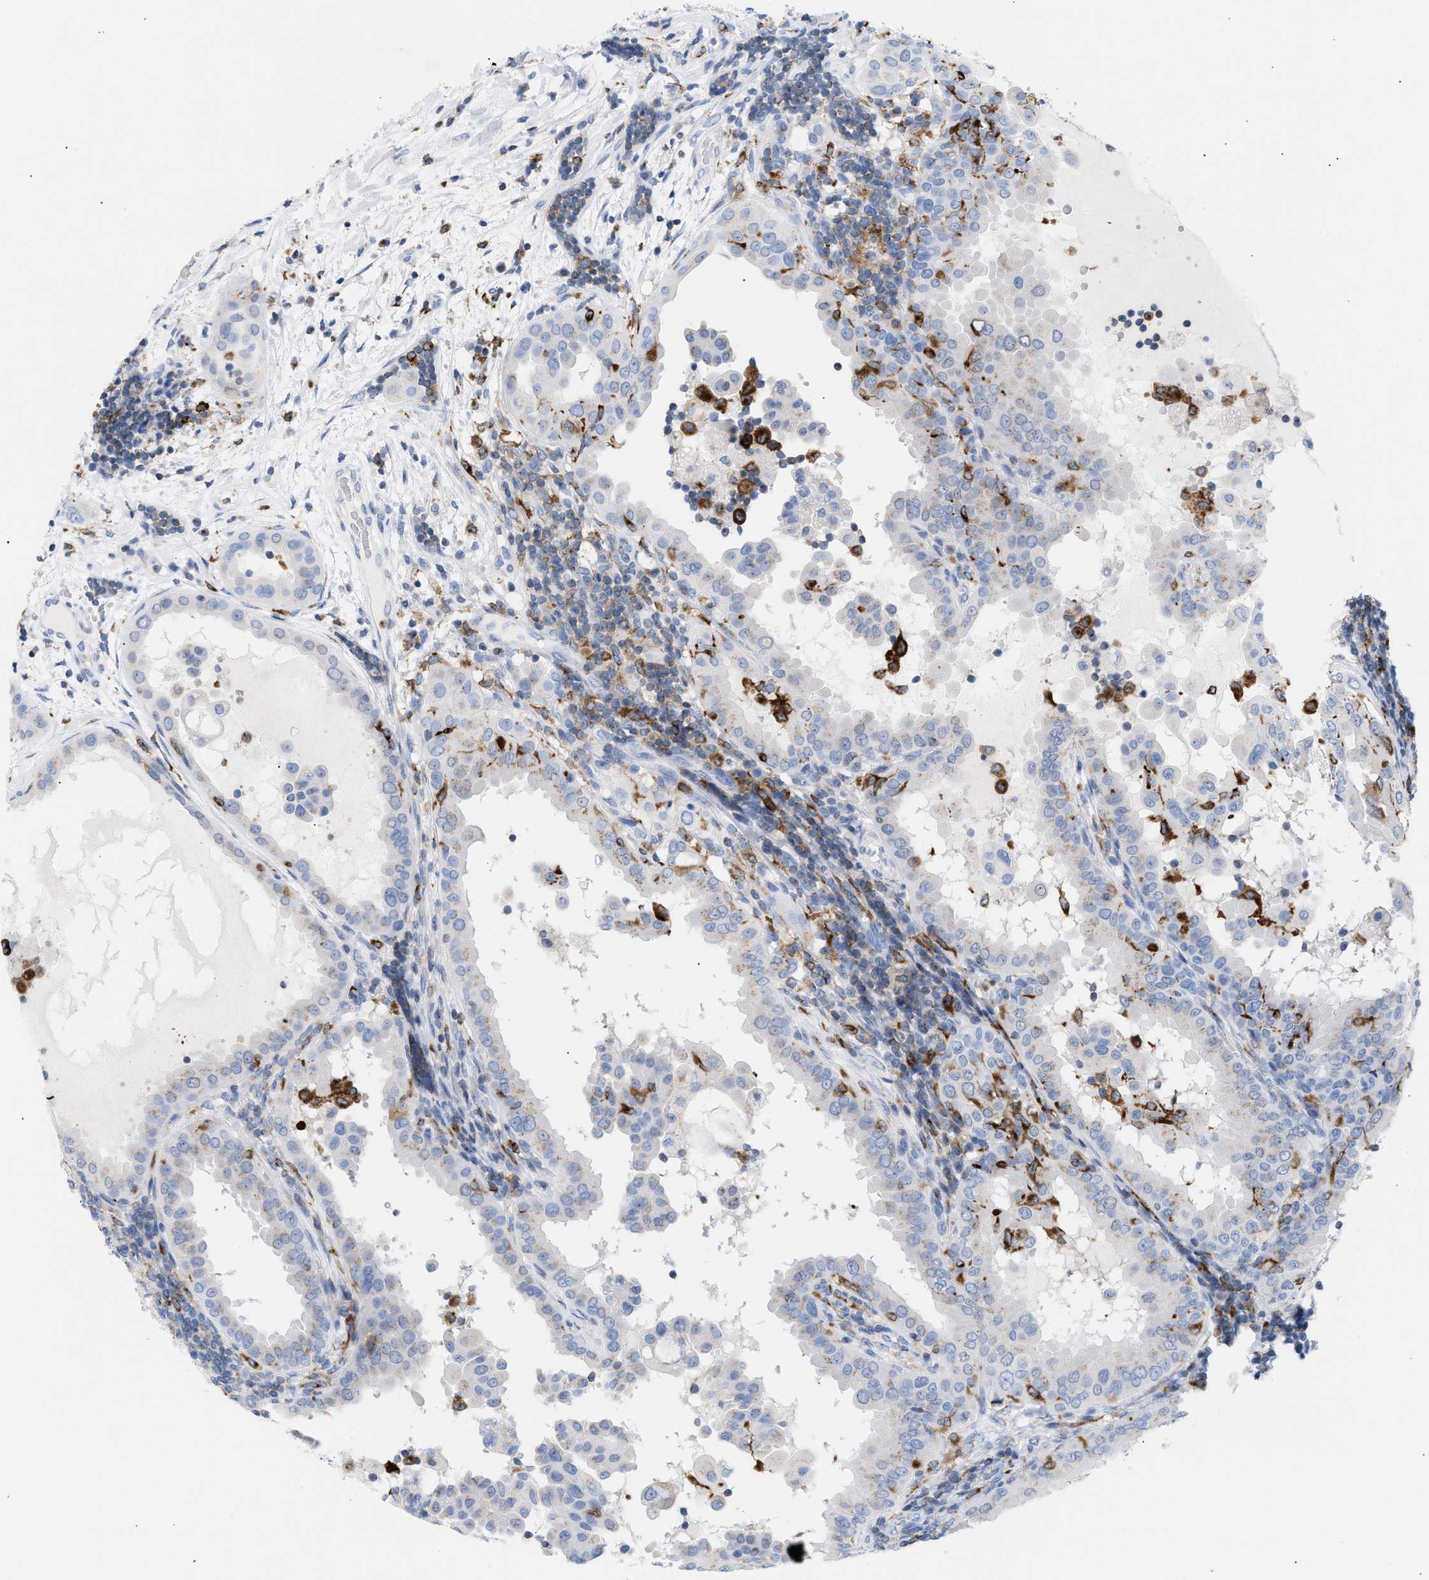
{"staining": {"intensity": "weak", "quantity": "<25%", "location": "cytoplasmic/membranous"}, "tissue": "thyroid cancer", "cell_type": "Tumor cells", "image_type": "cancer", "snomed": [{"axis": "morphology", "description": "Papillary adenocarcinoma, NOS"}, {"axis": "topography", "description": "Thyroid gland"}], "caption": "DAB immunohistochemical staining of human thyroid papillary adenocarcinoma displays no significant positivity in tumor cells.", "gene": "TACC3", "patient": {"sex": "male", "age": 33}}